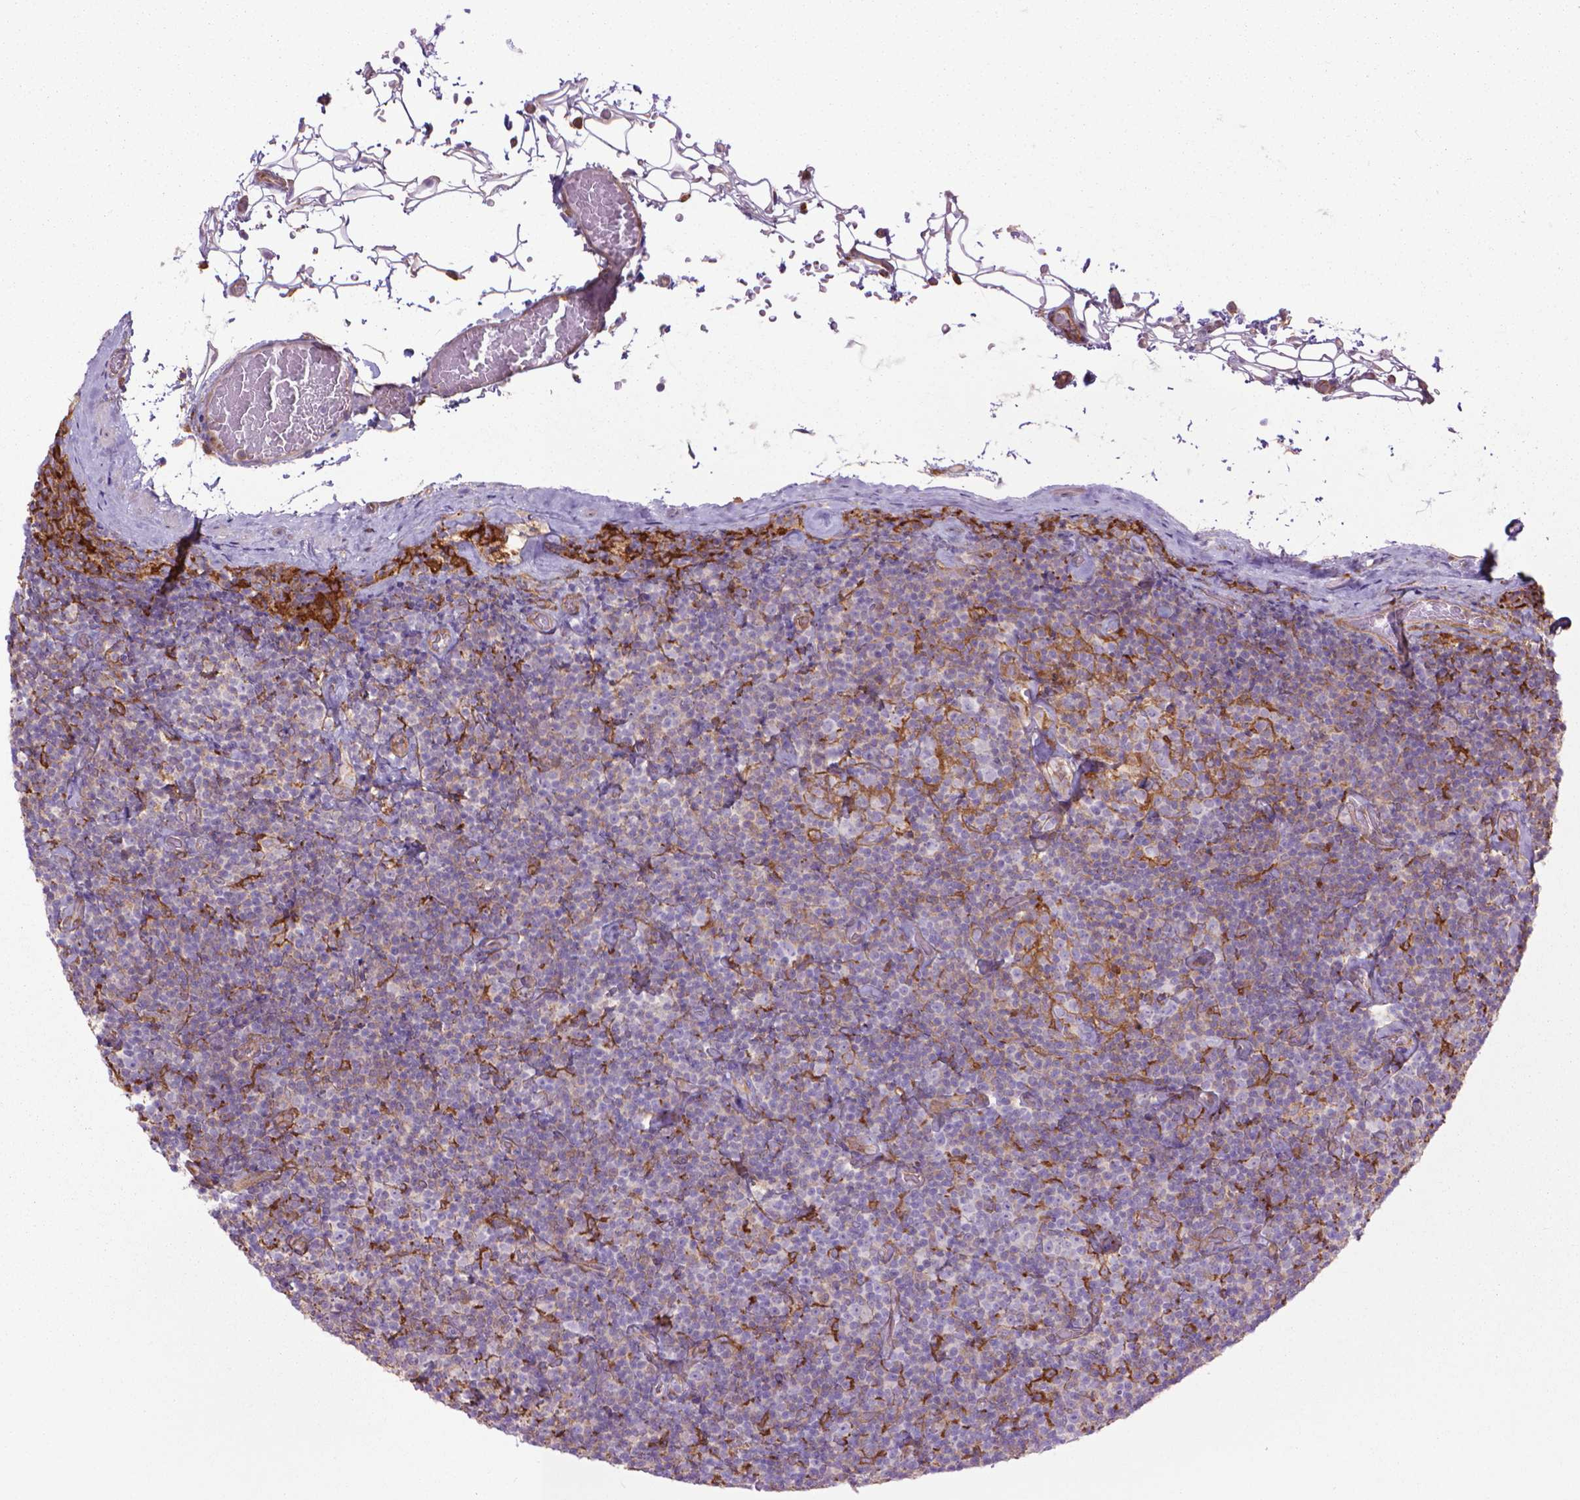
{"staining": {"intensity": "negative", "quantity": "none", "location": "none"}, "tissue": "lymphoma", "cell_type": "Tumor cells", "image_type": "cancer", "snomed": [{"axis": "morphology", "description": "Malignant lymphoma, non-Hodgkin's type, Low grade"}, {"axis": "topography", "description": "Lymph node"}], "caption": "Tumor cells show no significant positivity in lymphoma. Nuclei are stained in blue.", "gene": "CORO1B", "patient": {"sex": "male", "age": 81}}